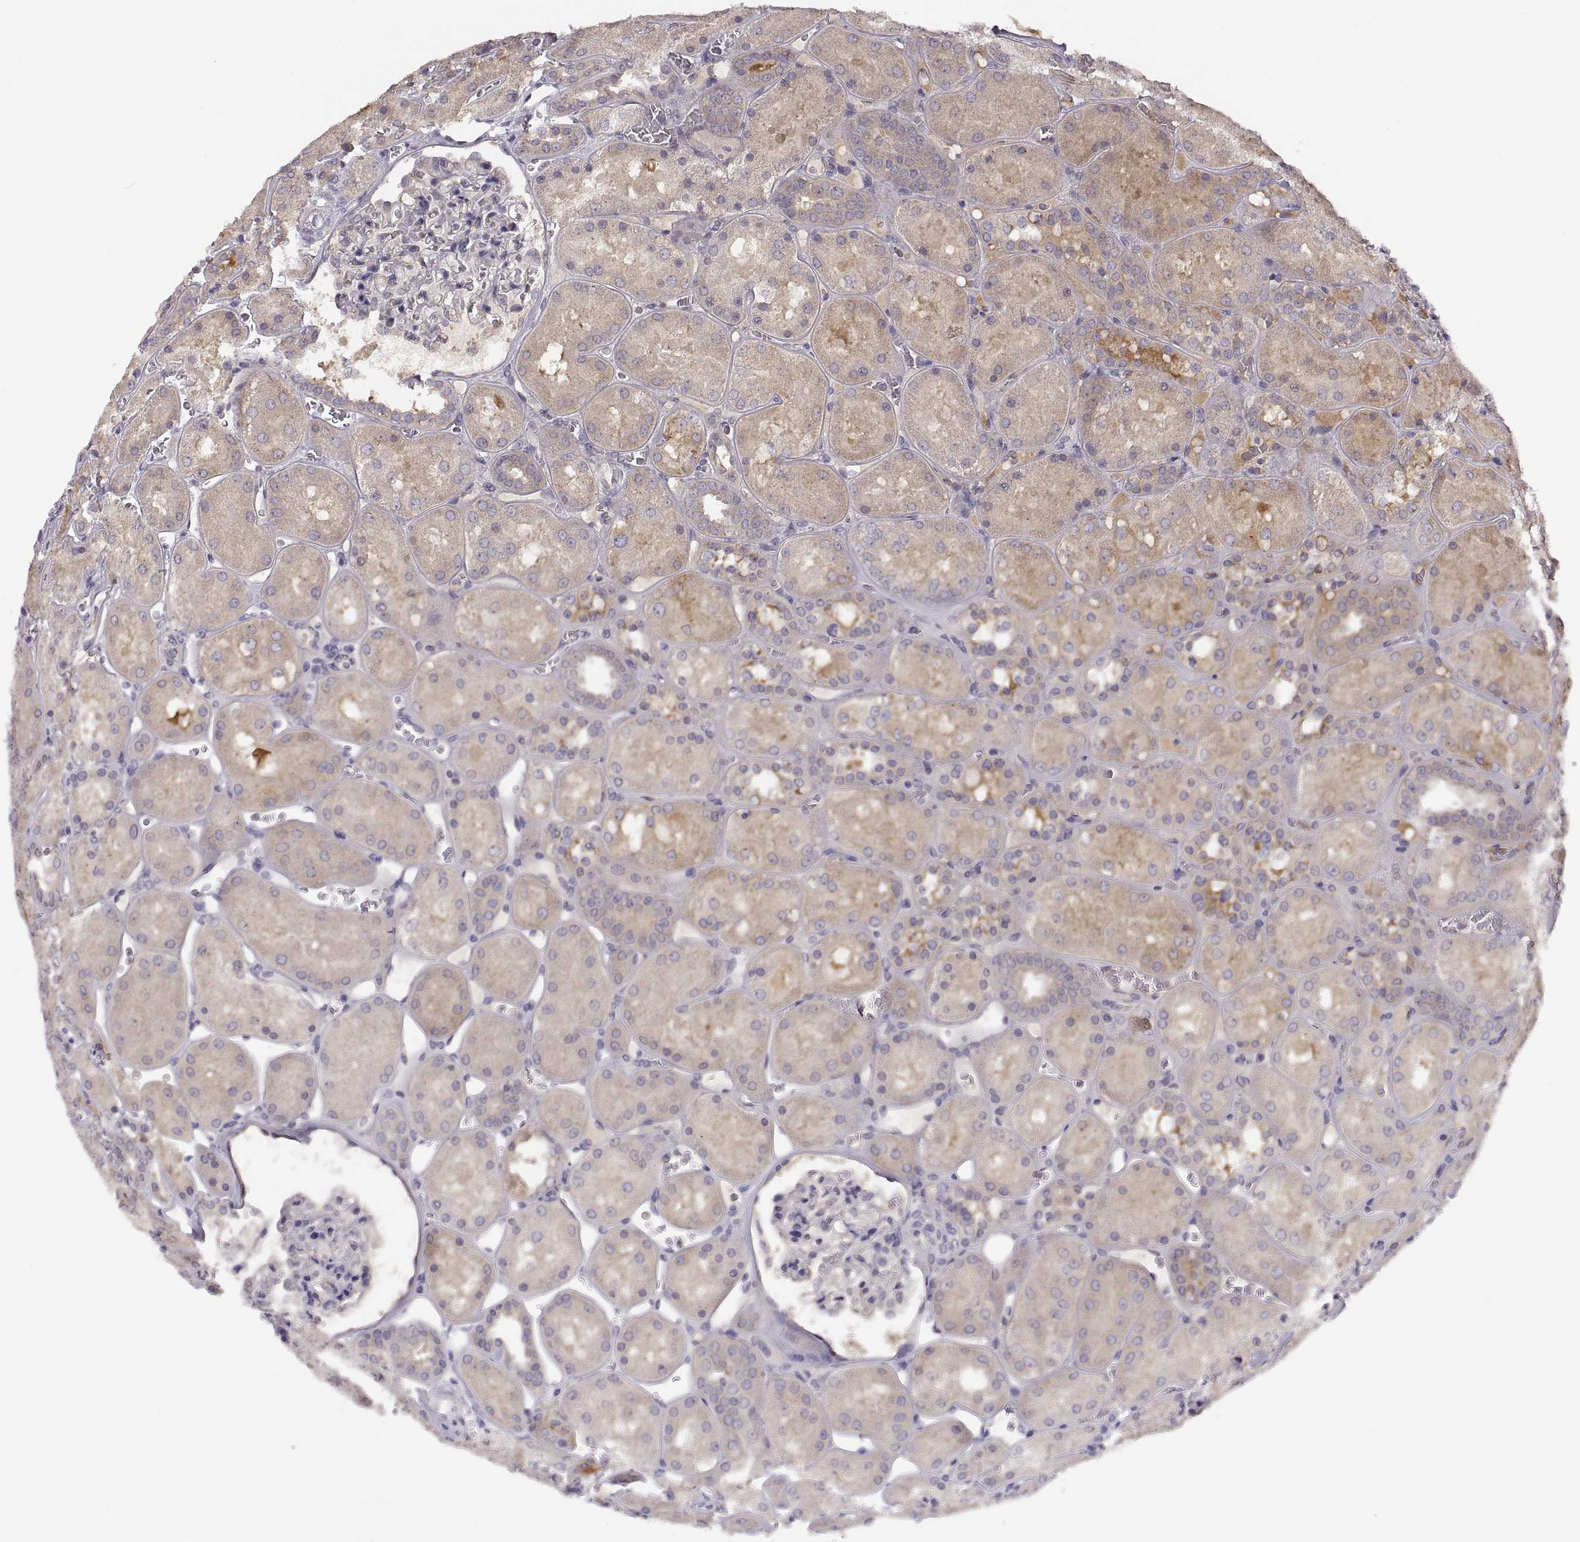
{"staining": {"intensity": "negative", "quantity": "none", "location": "none"}, "tissue": "kidney", "cell_type": "Cells in glomeruli", "image_type": "normal", "snomed": [{"axis": "morphology", "description": "Normal tissue, NOS"}, {"axis": "topography", "description": "Kidney"}], "caption": "Unremarkable kidney was stained to show a protein in brown. There is no significant staining in cells in glomeruli. (DAB (3,3'-diaminobenzidine) IHC with hematoxylin counter stain).", "gene": "NMNAT2", "patient": {"sex": "male", "age": 73}}